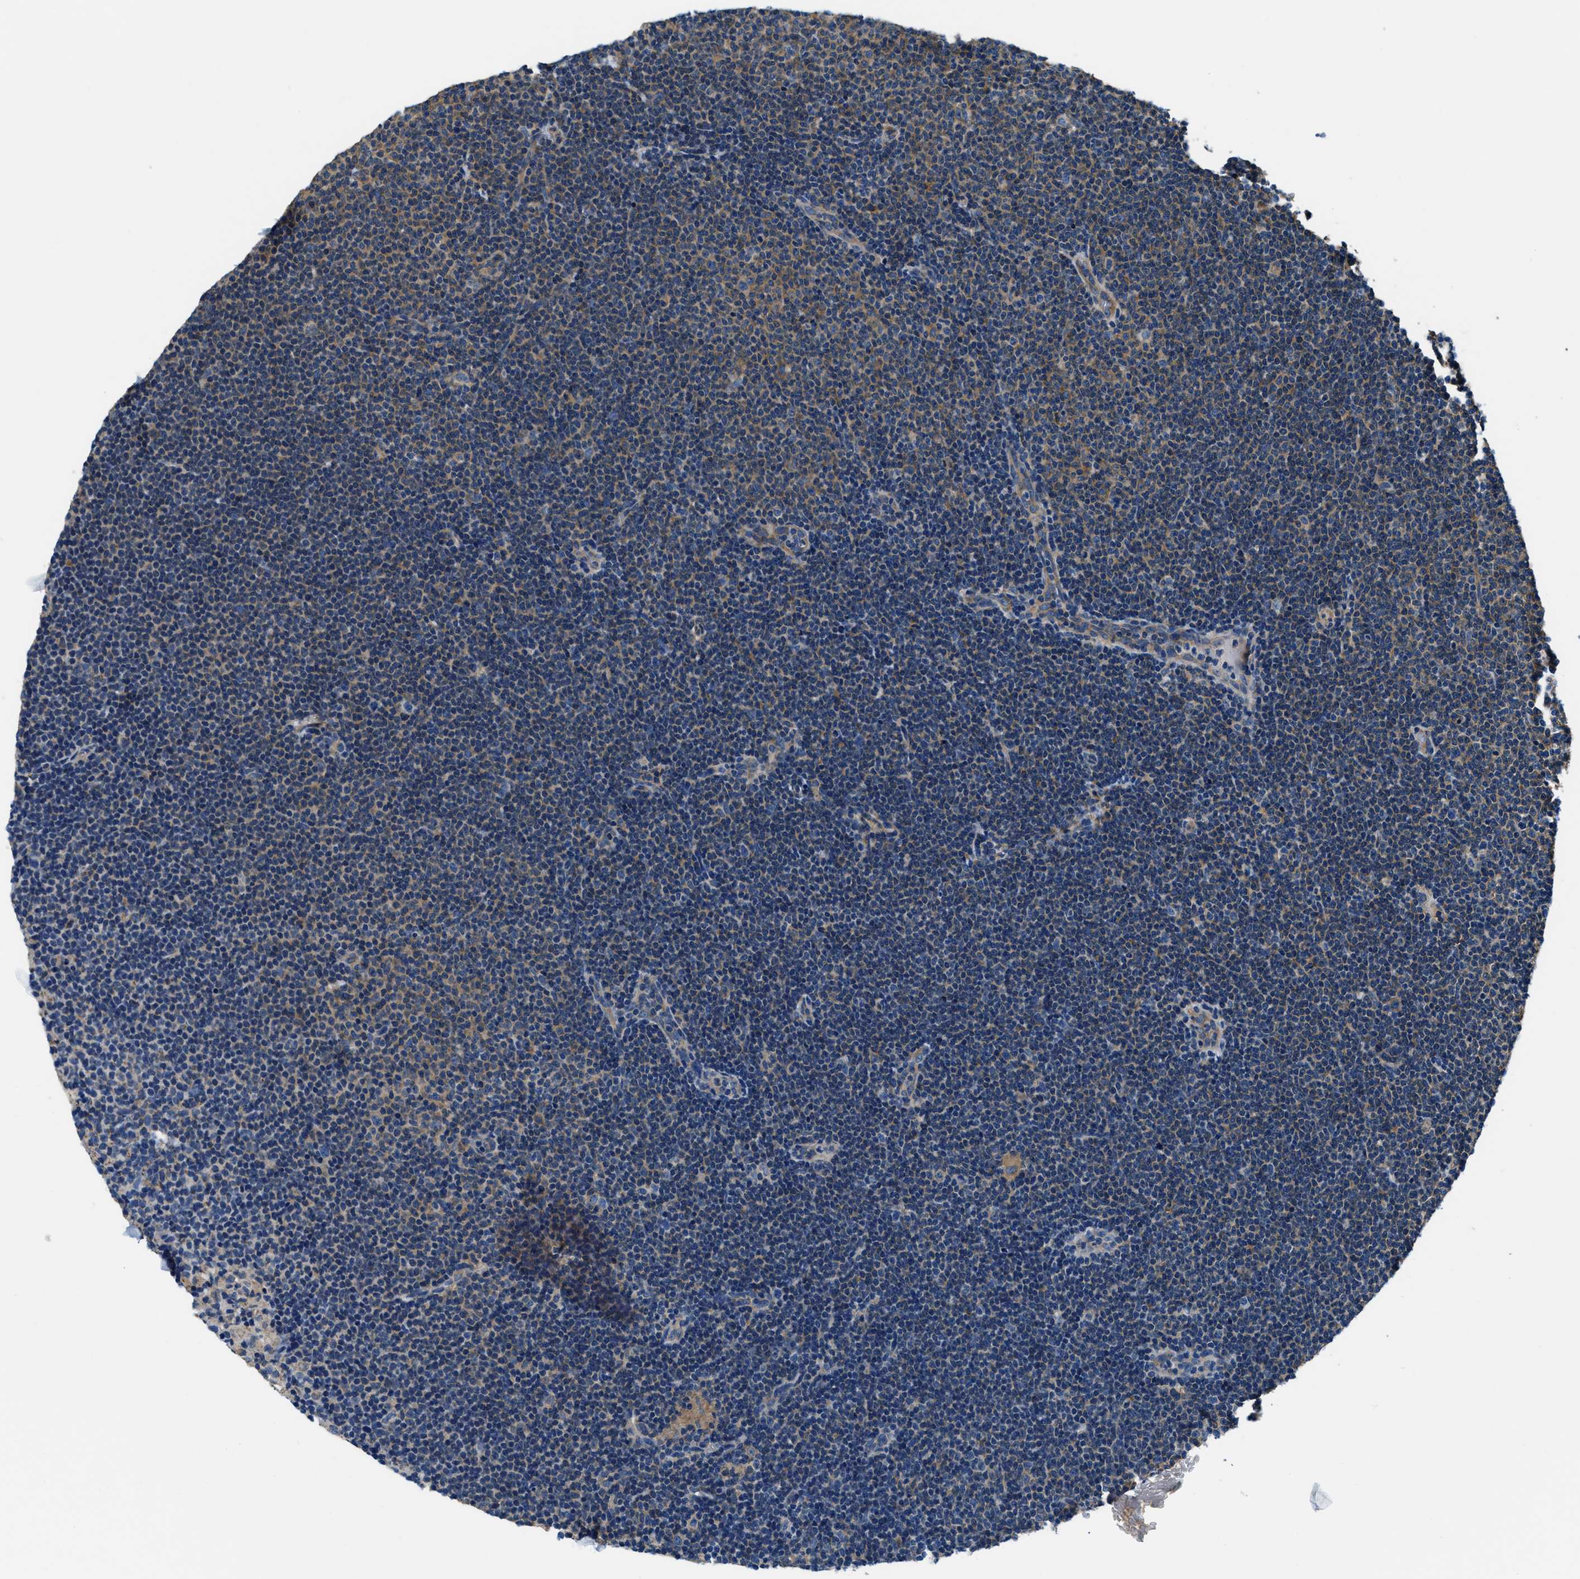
{"staining": {"intensity": "moderate", "quantity": "<25%", "location": "cytoplasmic/membranous"}, "tissue": "lymphoma", "cell_type": "Tumor cells", "image_type": "cancer", "snomed": [{"axis": "morphology", "description": "Malignant lymphoma, non-Hodgkin's type, Low grade"}, {"axis": "topography", "description": "Lymph node"}], "caption": "Immunohistochemical staining of lymphoma shows low levels of moderate cytoplasmic/membranous protein positivity in approximately <25% of tumor cells.", "gene": "EEA1", "patient": {"sex": "female", "age": 53}}